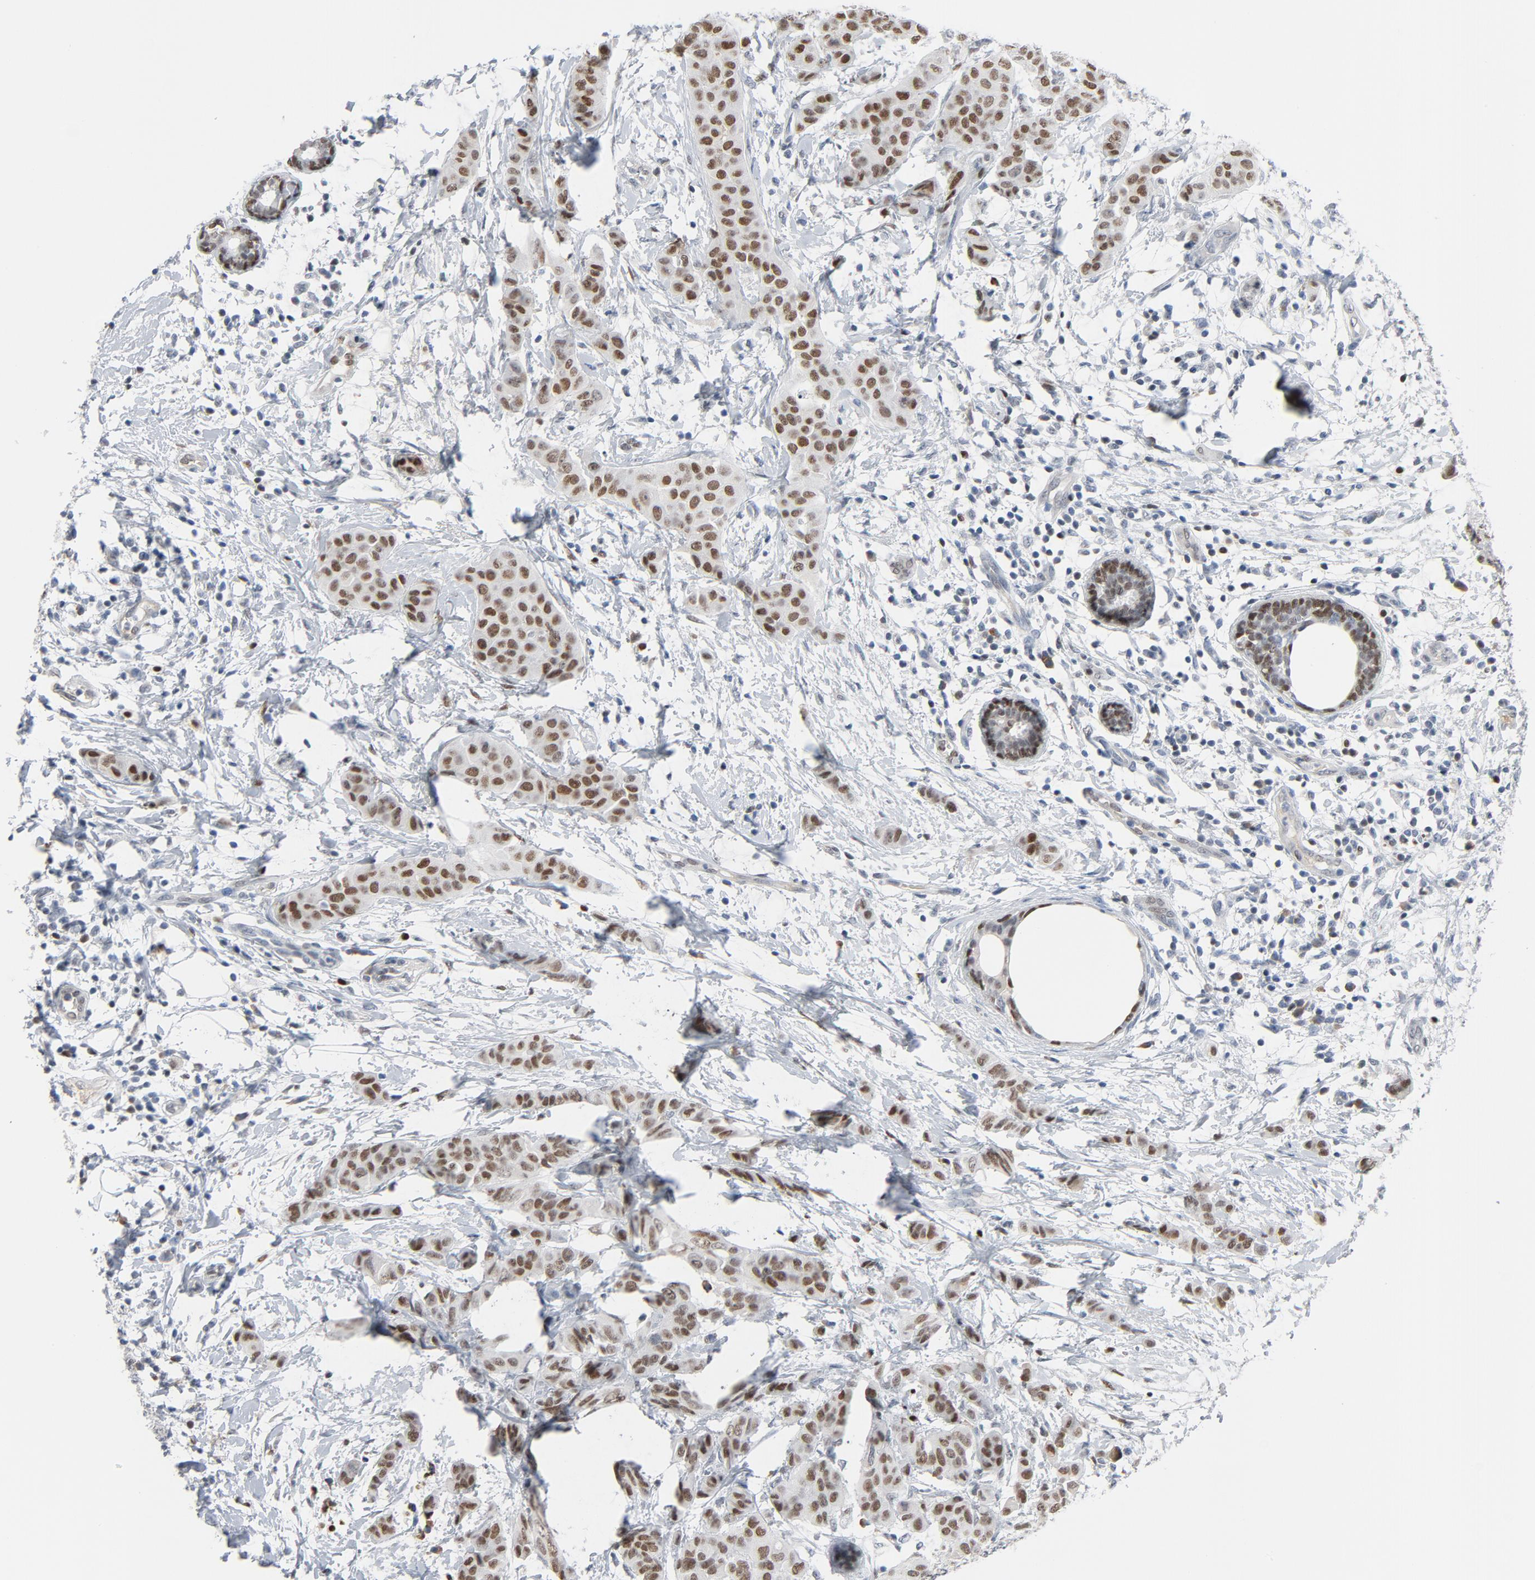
{"staining": {"intensity": "moderate", "quantity": ">75%", "location": "nuclear"}, "tissue": "breast cancer", "cell_type": "Tumor cells", "image_type": "cancer", "snomed": [{"axis": "morphology", "description": "Duct carcinoma"}, {"axis": "topography", "description": "Breast"}], "caption": "About >75% of tumor cells in human breast intraductal carcinoma reveal moderate nuclear protein positivity as visualized by brown immunohistochemical staining.", "gene": "FOXP1", "patient": {"sex": "female", "age": 40}}